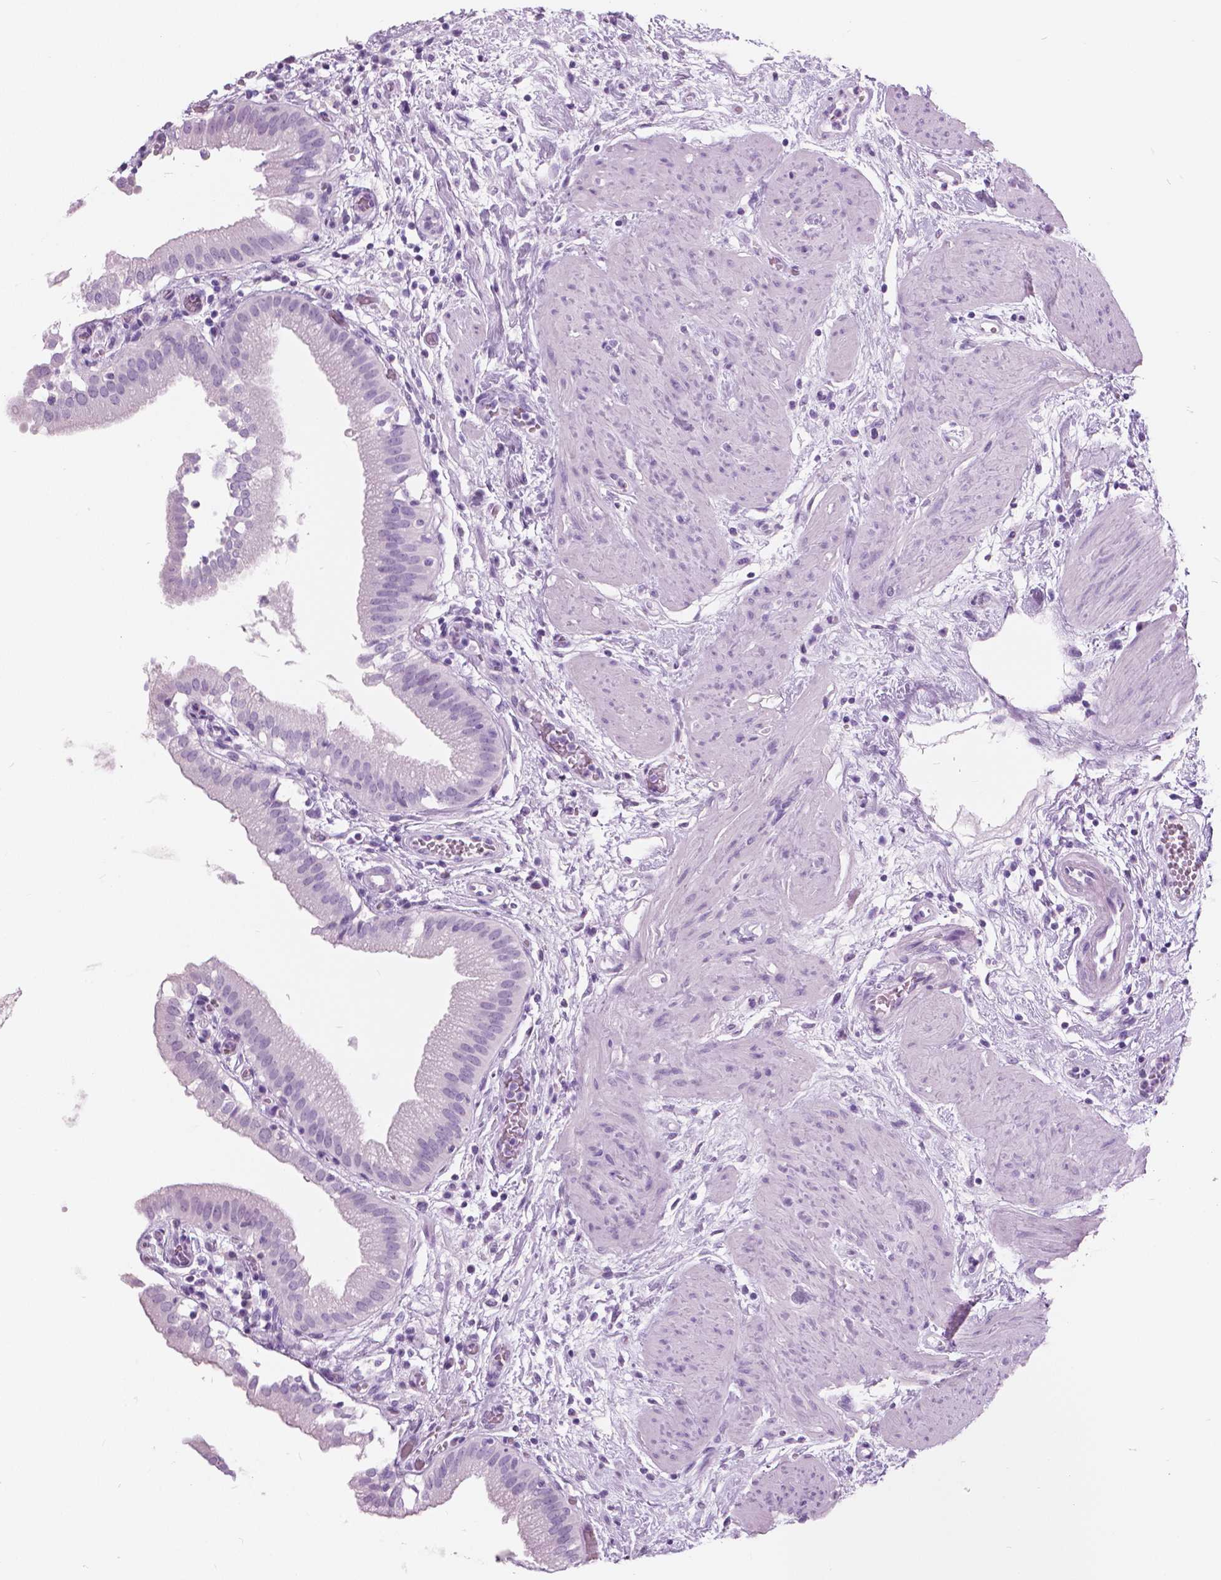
{"staining": {"intensity": "negative", "quantity": "none", "location": "none"}, "tissue": "gallbladder", "cell_type": "Glandular cells", "image_type": "normal", "snomed": [{"axis": "morphology", "description": "Normal tissue, NOS"}, {"axis": "topography", "description": "Gallbladder"}], "caption": "Immunohistochemistry histopathology image of unremarkable human gallbladder stained for a protein (brown), which shows no expression in glandular cells. (DAB immunohistochemistry visualized using brightfield microscopy, high magnification).", "gene": "SFTPD", "patient": {"sex": "female", "age": 65}}